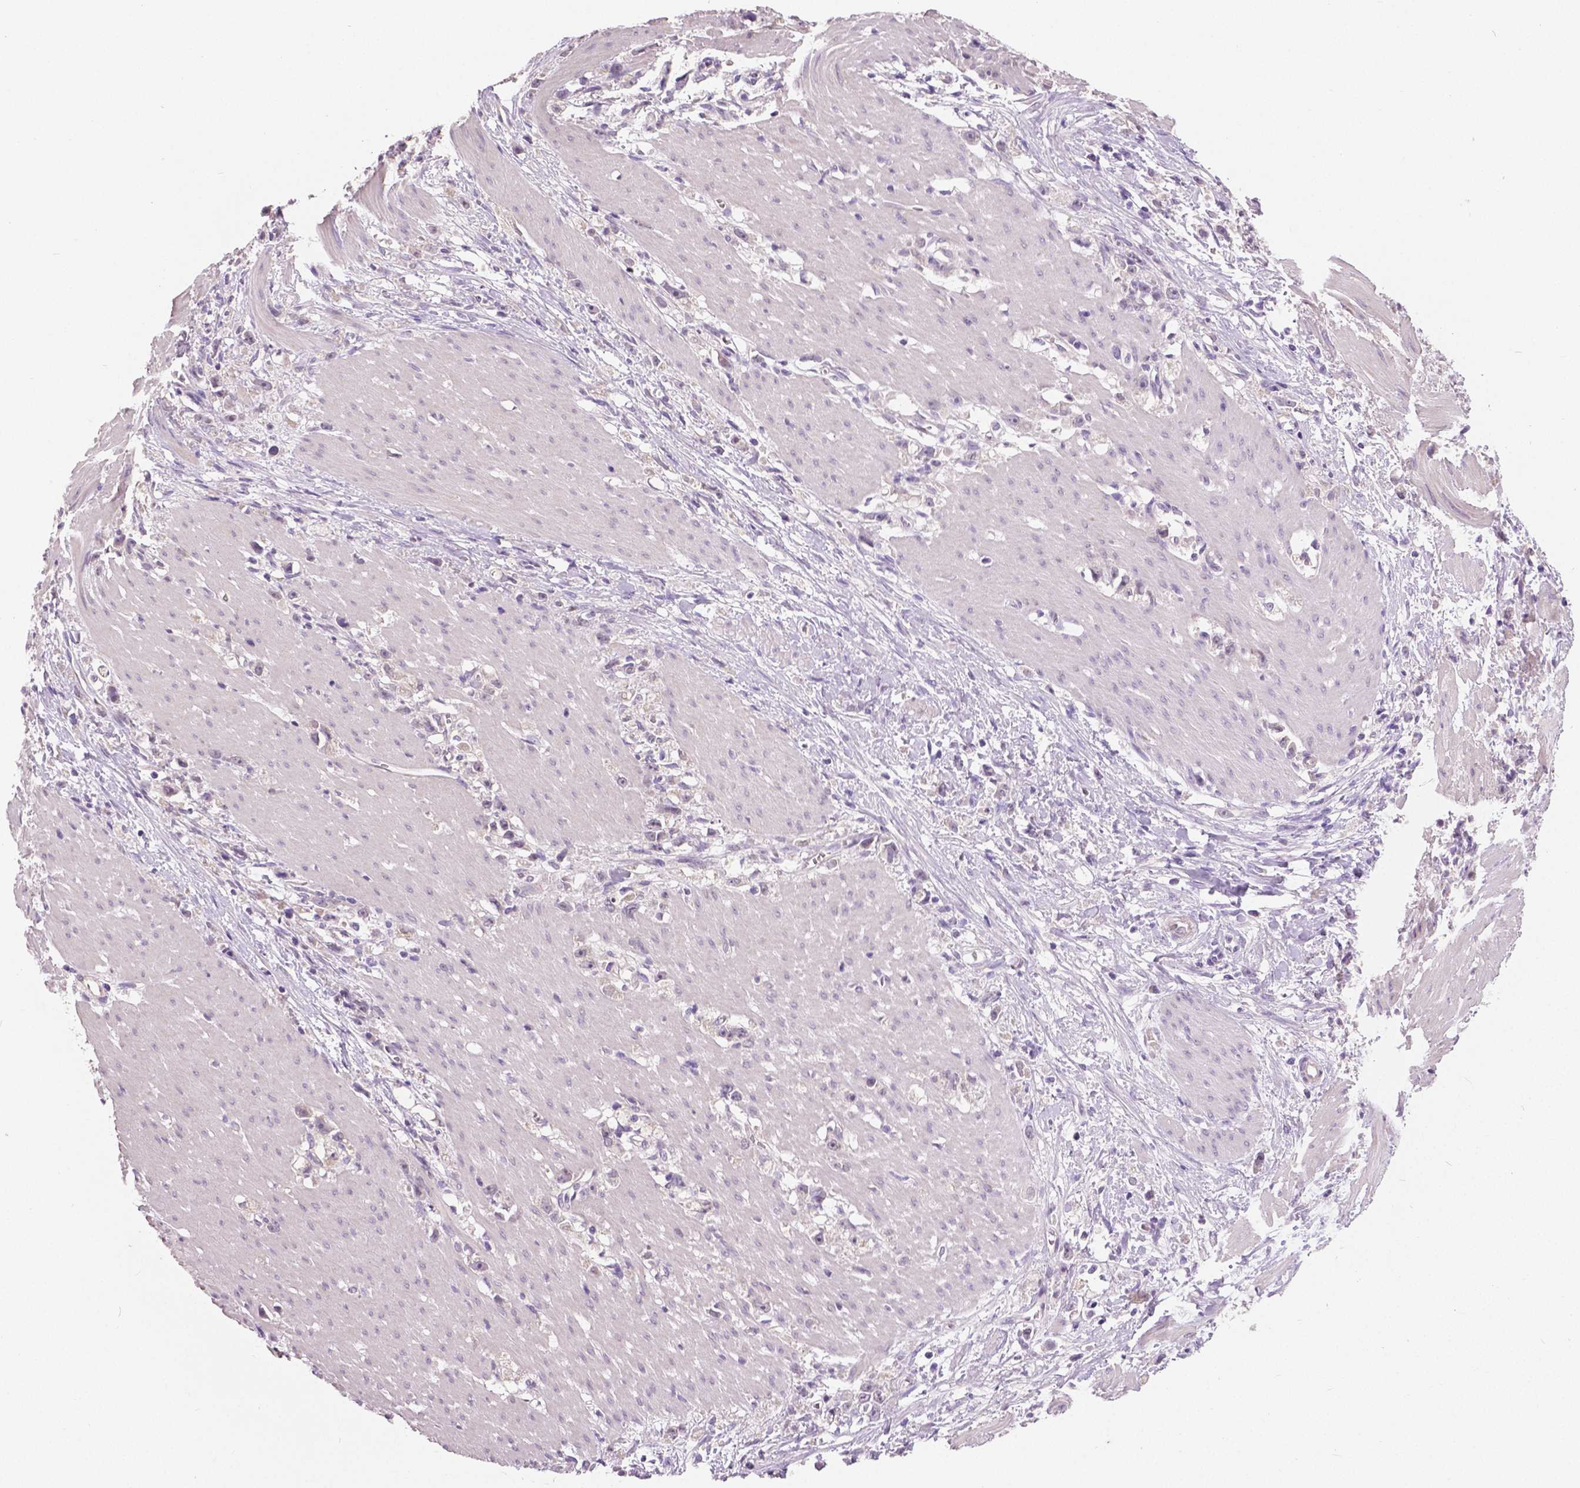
{"staining": {"intensity": "negative", "quantity": "none", "location": "none"}, "tissue": "stomach cancer", "cell_type": "Tumor cells", "image_type": "cancer", "snomed": [{"axis": "morphology", "description": "Adenocarcinoma, NOS"}, {"axis": "topography", "description": "Stomach"}], "caption": "High power microscopy image of an immunohistochemistry (IHC) photomicrograph of adenocarcinoma (stomach), revealing no significant expression in tumor cells. The staining is performed using DAB brown chromogen with nuclei counter-stained in using hematoxylin.", "gene": "FOXA1", "patient": {"sex": "female", "age": 59}}